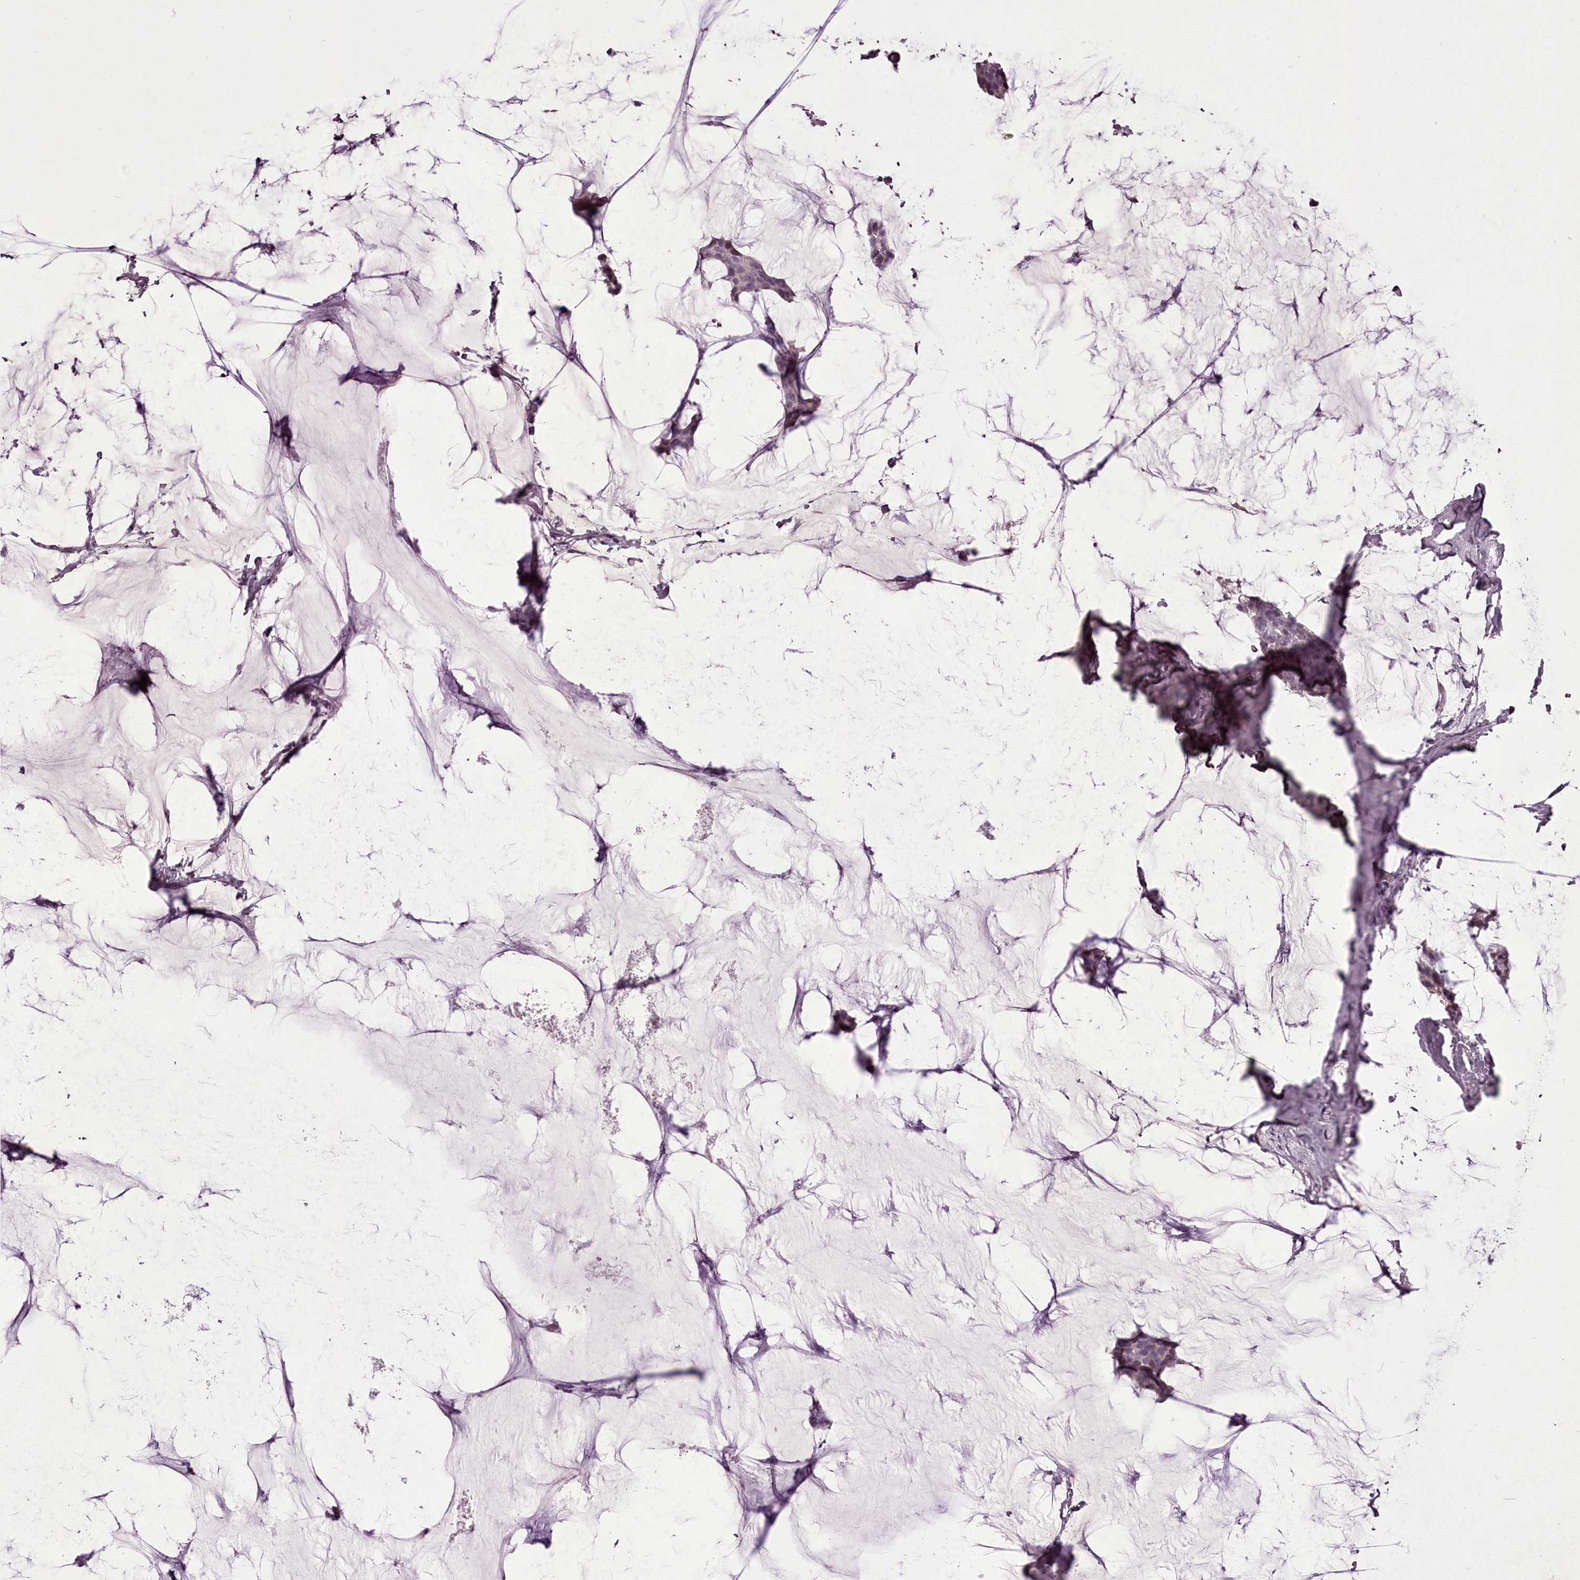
{"staining": {"intensity": "negative", "quantity": "none", "location": "none"}, "tissue": "breast cancer", "cell_type": "Tumor cells", "image_type": "cancer", "snomed": [{"axis": "morphology", "description": "Duct carcinoma"}, {"axis": "topography", "description": "Breast"}], "caption": "Immunohistochemistry image of neoplastic tissue: infiltrating ductal carcinoma (breast) stained with DAB (3,3'-diaminobenzidine) demonstrates no significant protein staining in tumor cells.", "gene": "C1orf56", "patient": {"sex": "female", "age": 93}}